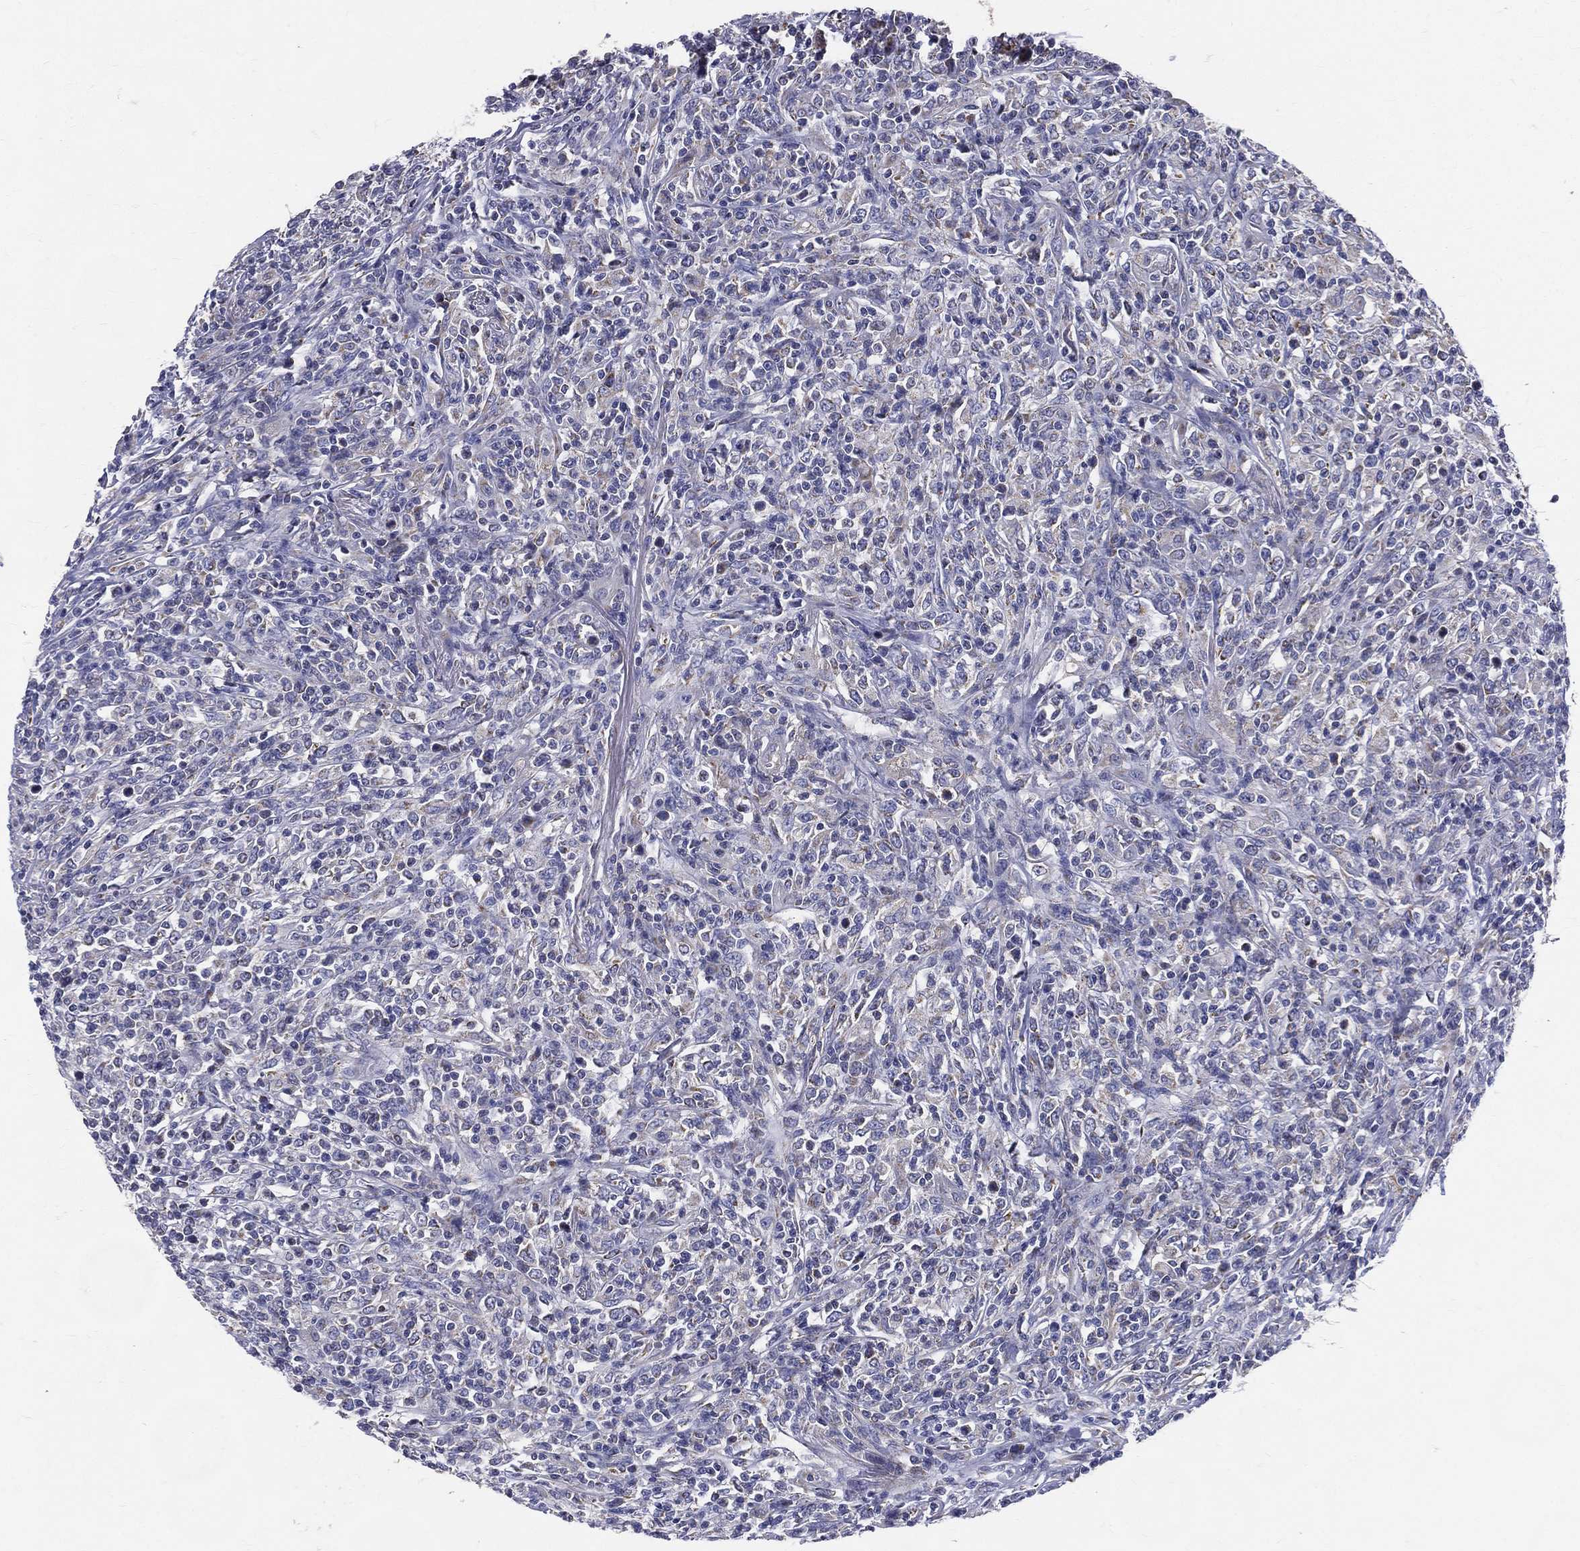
{"staining": {"intensity": "negative", "quantity": "none", "location": "none"}, "tissue": "lymphoma", "cell_type": "Tumor cells", "image_type": "cancer", "snomed": [{"axis": "morphology", "description": "Malignant lymphoma, non-Hodgkin's type, High grade"}, {"axis": "topography", "description": "Lung"}], "caption": "Human lymphoma stained for a protein using IHC exhibits no expression in tumor cells.", "gene": "PWWP3A", "patient": {"sex": "male", "age": 79}}